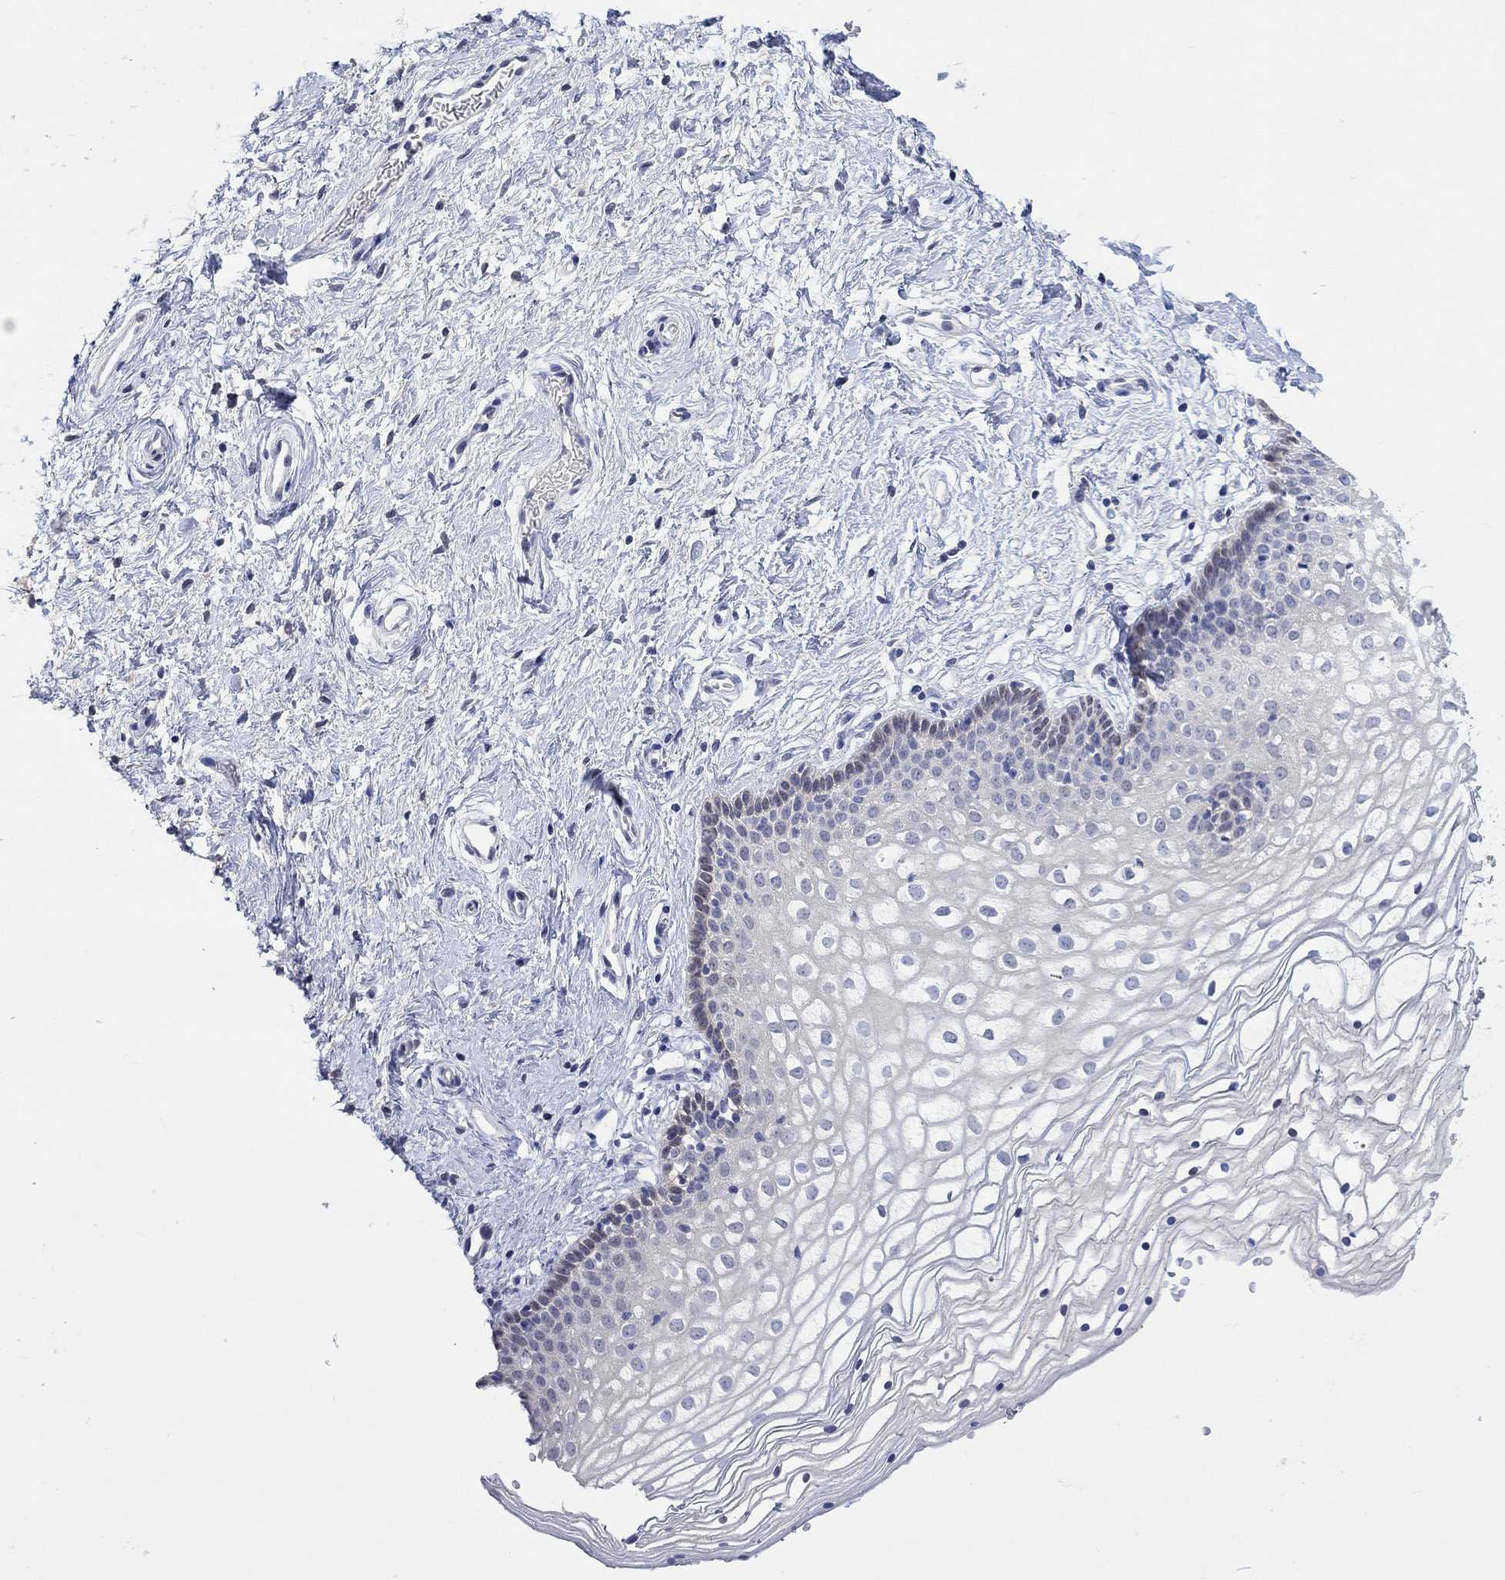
{"staining": {"intensity": "weak", "quantity": "<25%", "location": "cytoplasmic/membranous"}, "tissue": "vagina", "cell_type": "Squamous epithelial cells", "image_type": "normal", "snomed": [{"axis": "morphology", "description": "Normal tissue, NOS"}, {"axis": "topography", "description": "Vagina"}], "caption": "DAB immunohistochemical staining of normal human vagina reveals no significant staining in squamous epithelial cells.", "gene": "PNMA5", "patient": {"sex": "female", "age": 36}}